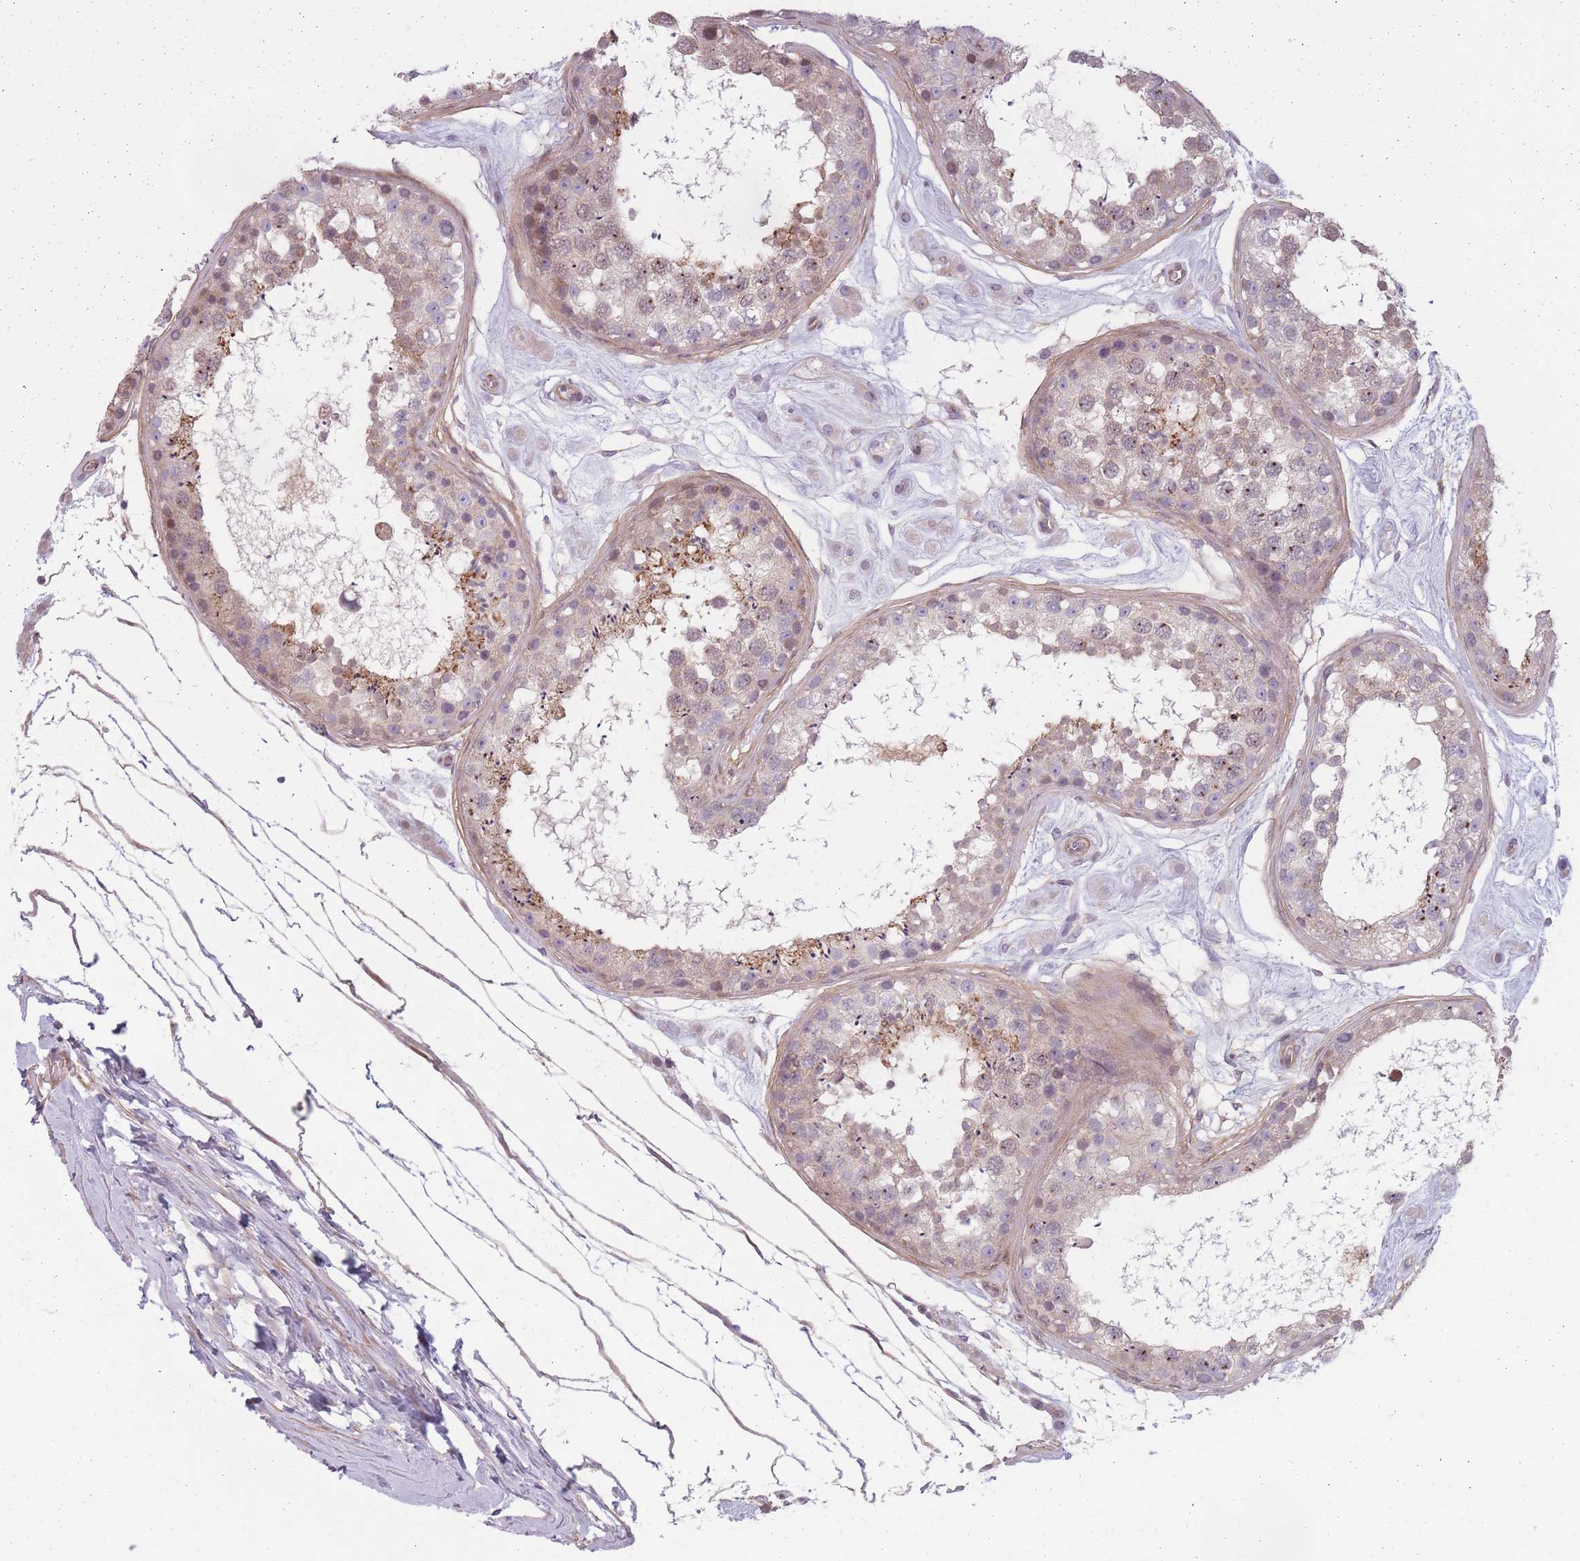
{"staining": {"intensity": "moderate", "quantity": "<25%", "location": "cytoplasmic/membranous,nuclear"}, "tissue": "testis", "cell_type": "Cells in seminiferous ducts", "image_type": "normal", "snomed": [{"axis": "morphology", "description": "Normal tissue, NOS"}, {"axis": "topography", "description": "Testis"}], "caption": "This image displays normal testis stained with immunohistochemistry (IHC) to label a protein in brown. The cytoplasmic/membranous,nuclear of cells in seminiferous ducts show moderate positivity for the protein. Nuclei are counter-stained blue.", "gene": "SLC7A6", "patient": {"sex": "male", "age": 25}}